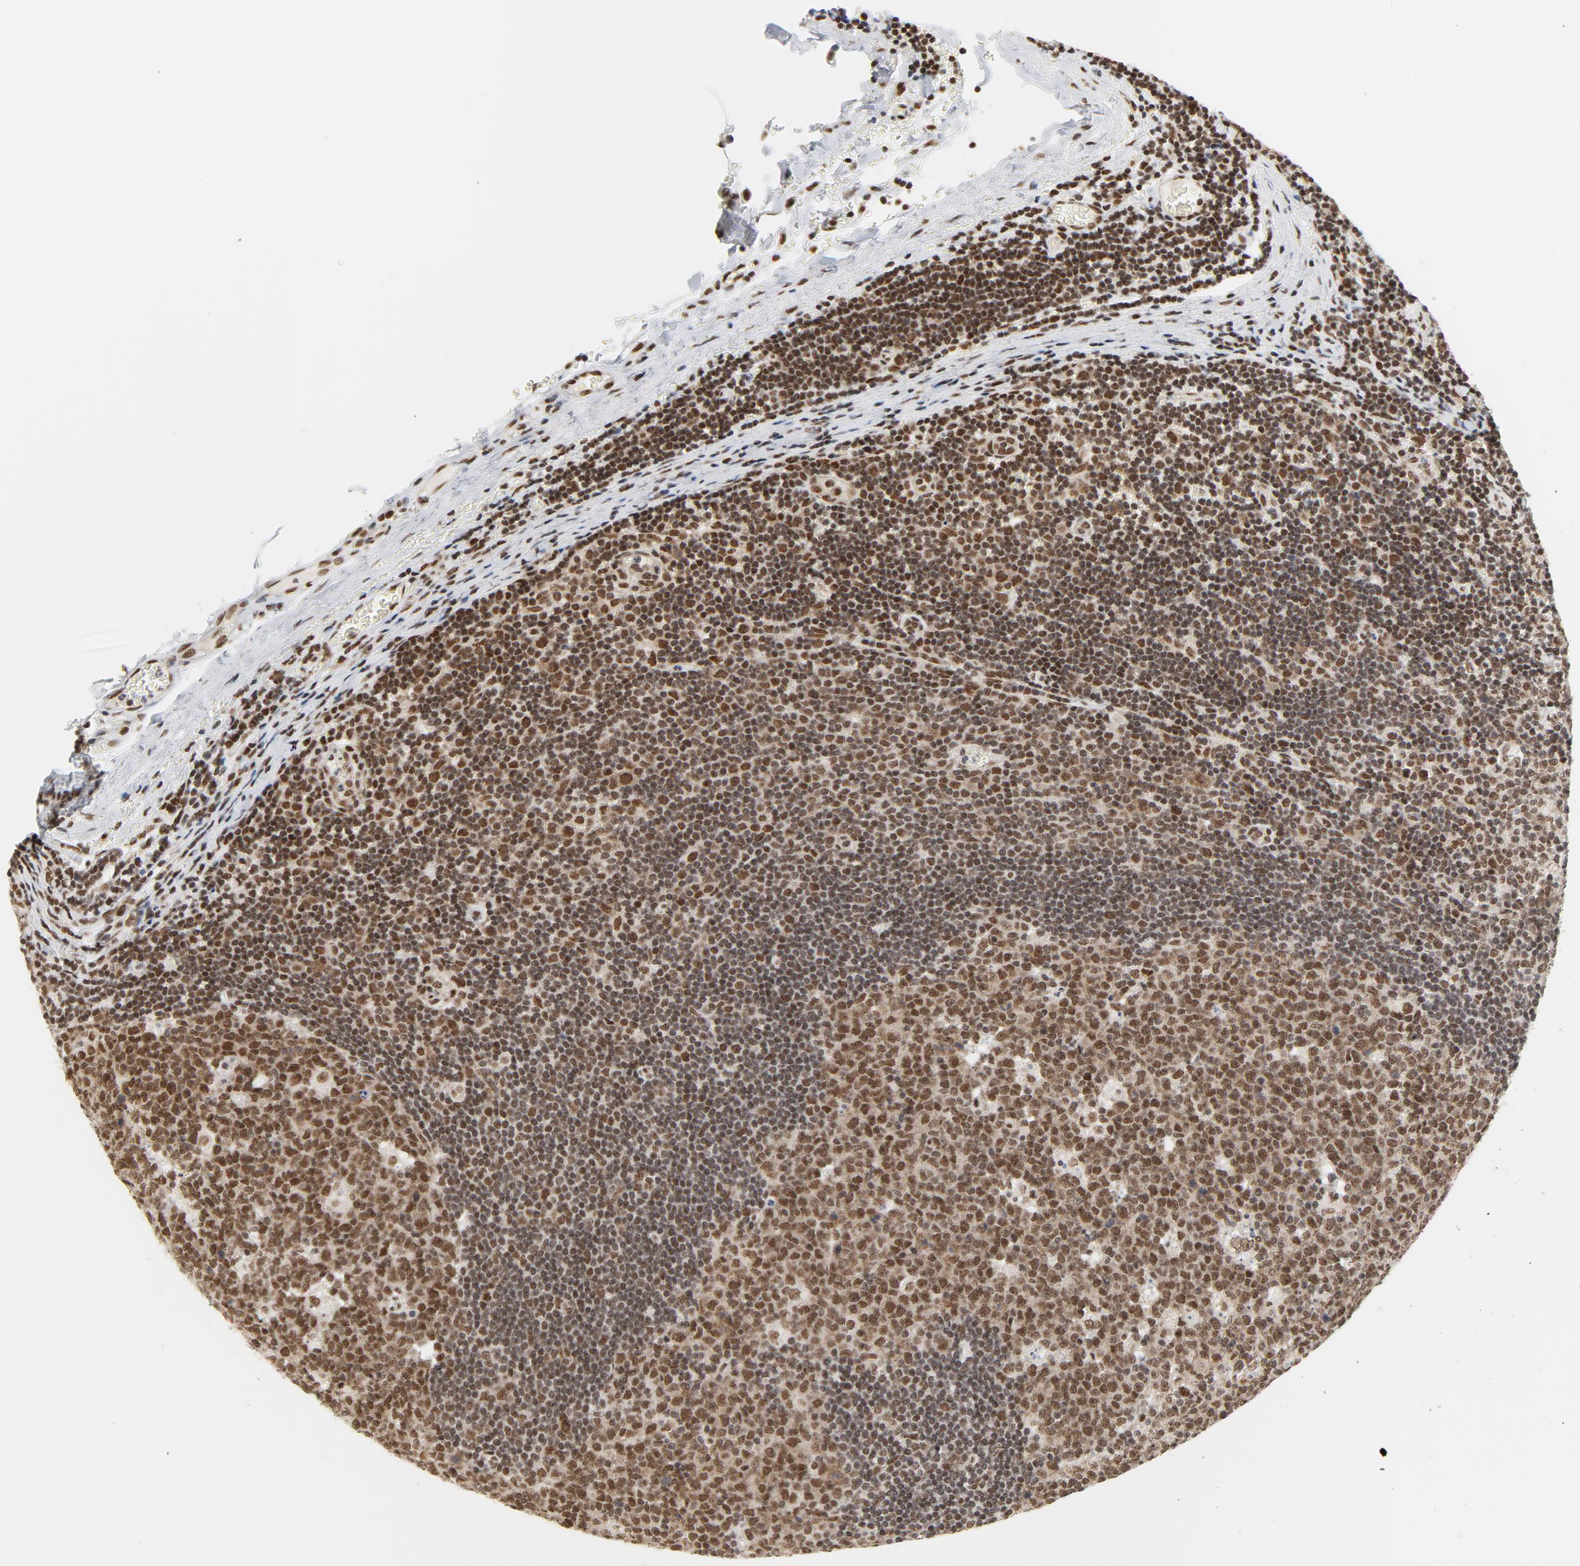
{"staining": {"intensity": "strong", "quantity": ">75%", "location": "nuclear"}, "tissue": "lymph node", "cell_type": "Germinal center cells", "image_type": "normal", "snomed": [{"axis": "morphology", "description": "Normal tissue, NOS"}, {"axis": "topography", "description": "Lymph node"}, {"axis": "topography", "description": "Salivary gland"}], "caption": "IHC histopathology image of benign lymph node: lymph node stained using immunohistochemistry (IHC) displays high levels of strong protein expression localized specifically in the nuclear of germinal center cells, appearing as a nuclear brown color.", "gene": "ERCC1", "patient": {"sex": "male", "age": 8}}